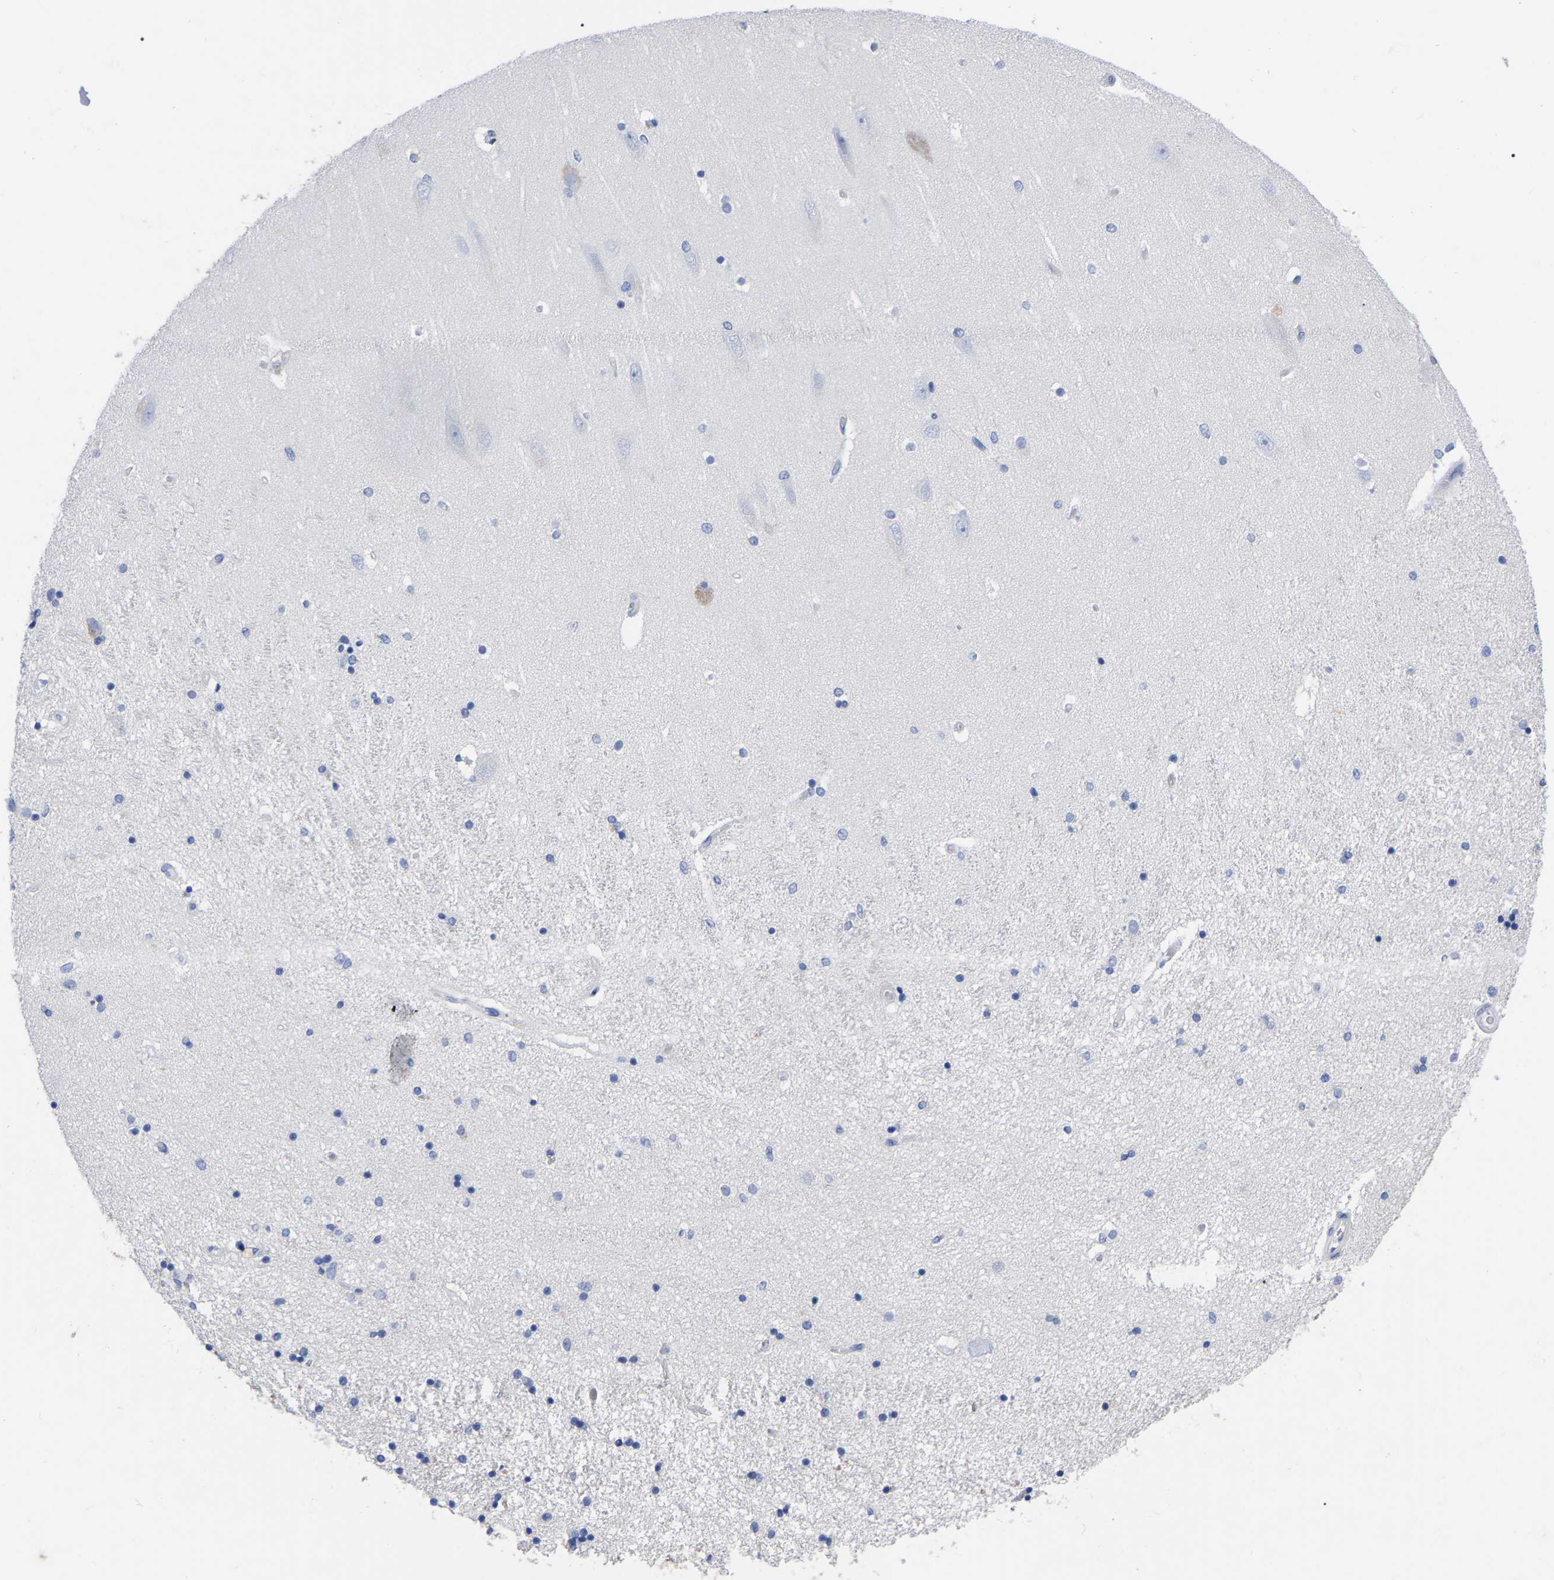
{"staining": {"intensity": "negative", "quantity": "none", "location": "none"}, "tissue": "hippocampus", "cell_type": "Glial cells", "image_type": "normal", "snomed": [{"axis": "morphology", "description": "Normal tissue, NOS"}, {"axis": "topography", "description": "Hippocampus"}], "caption": "Glial cells are negative for brown protein staining in unremarkable hippocampus. (DAB immunohistochemistry (IHC) with hematoxylin counter stain).", "gene": "ANXA13", "patient": {"sex": "female", "age": 54}}